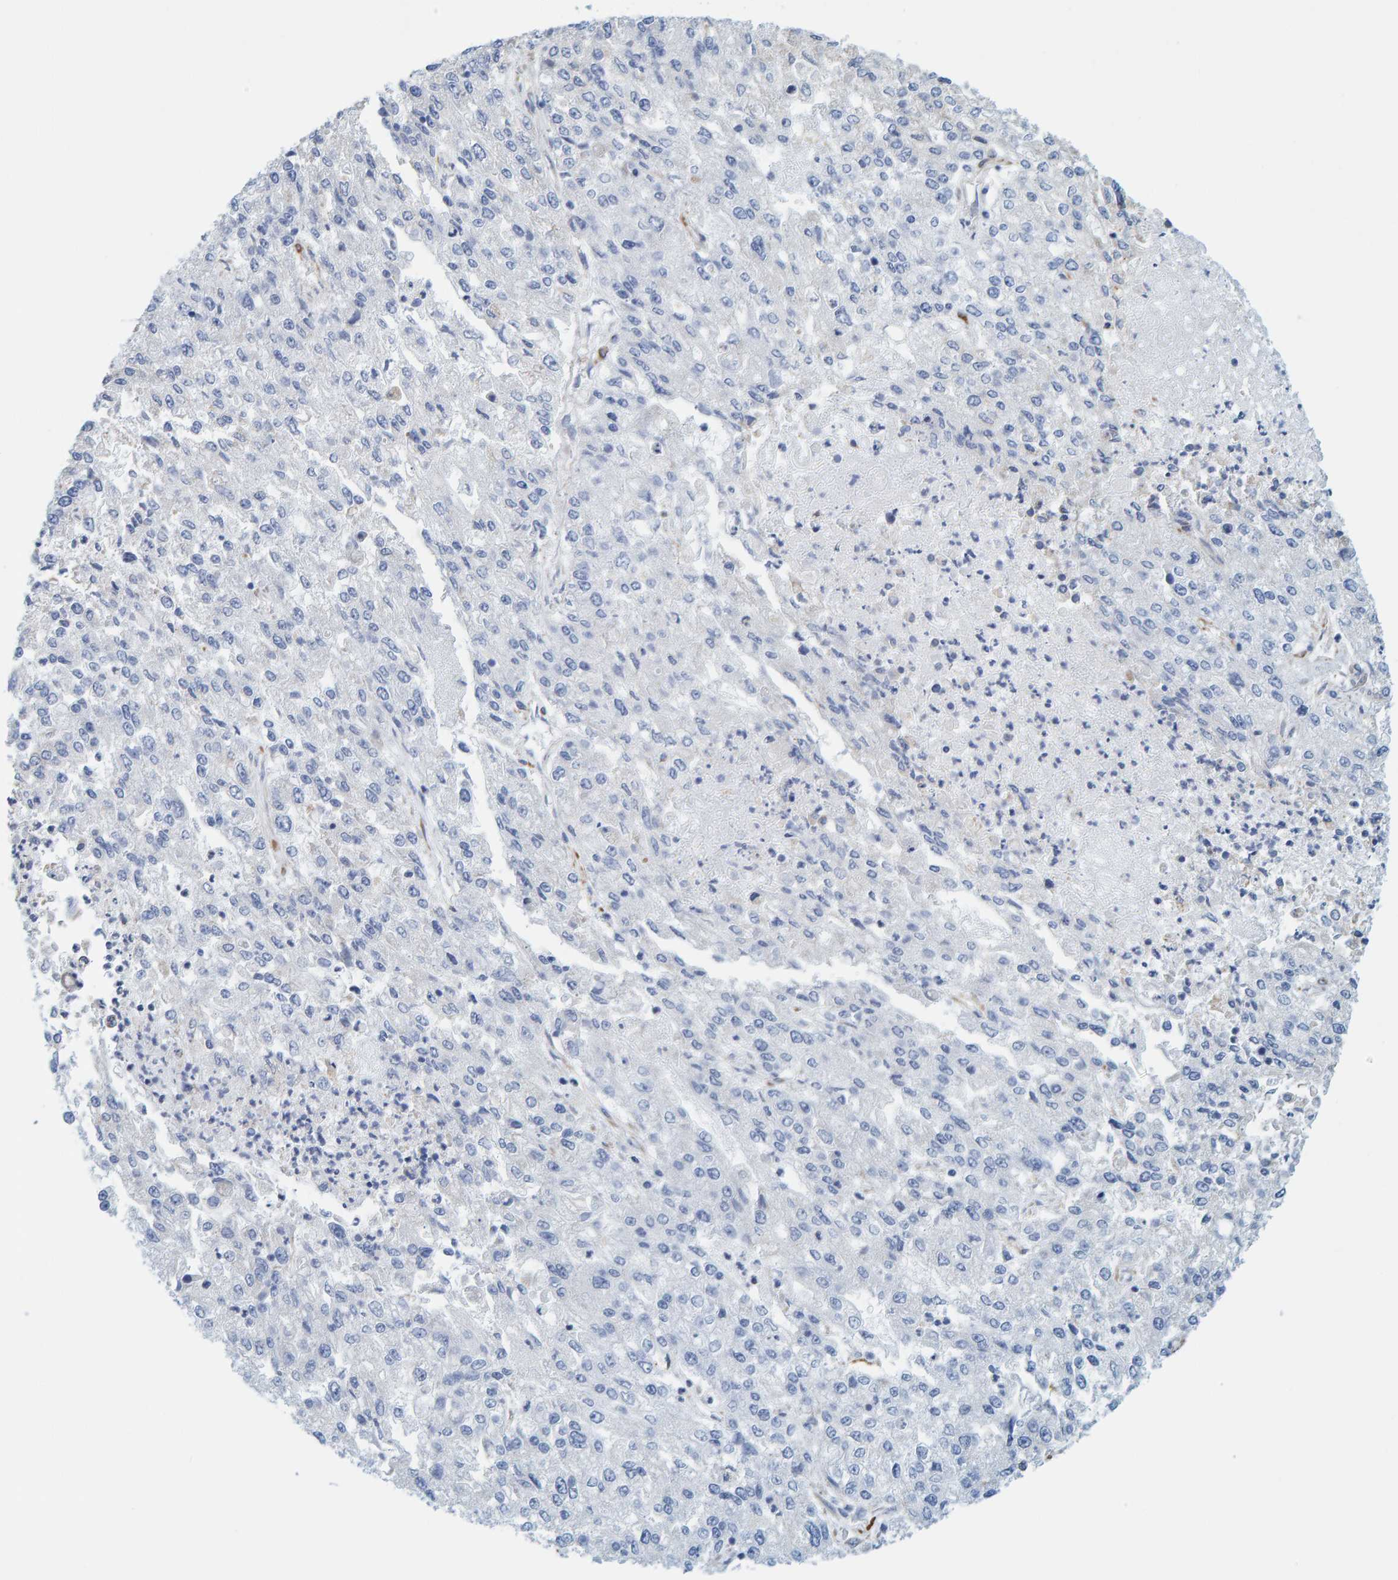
{"staining": {"intensity": "negative", "quantity": "none", "location": "none"}, "tissue": "endometrial cancer", "cell_type": "Tumor cells", "image_type": "cancer", "snomed": [{"axis": "morphology", "description": "Adenocarcinoma, NOS"}, {"axis": "topography", "description": "Endometrium"}], "caption": "Histopathology image shows no significant protein staining in tumor cells of endometrial cancer (adenocarcinoma). Brightfield microscopy of immunohistochemistry stained with DAB (brown) and hematoxylin (blue), captured at high magnification.", "gene": "MAP1B", "patient": {"sex": "female", "age": 49}}